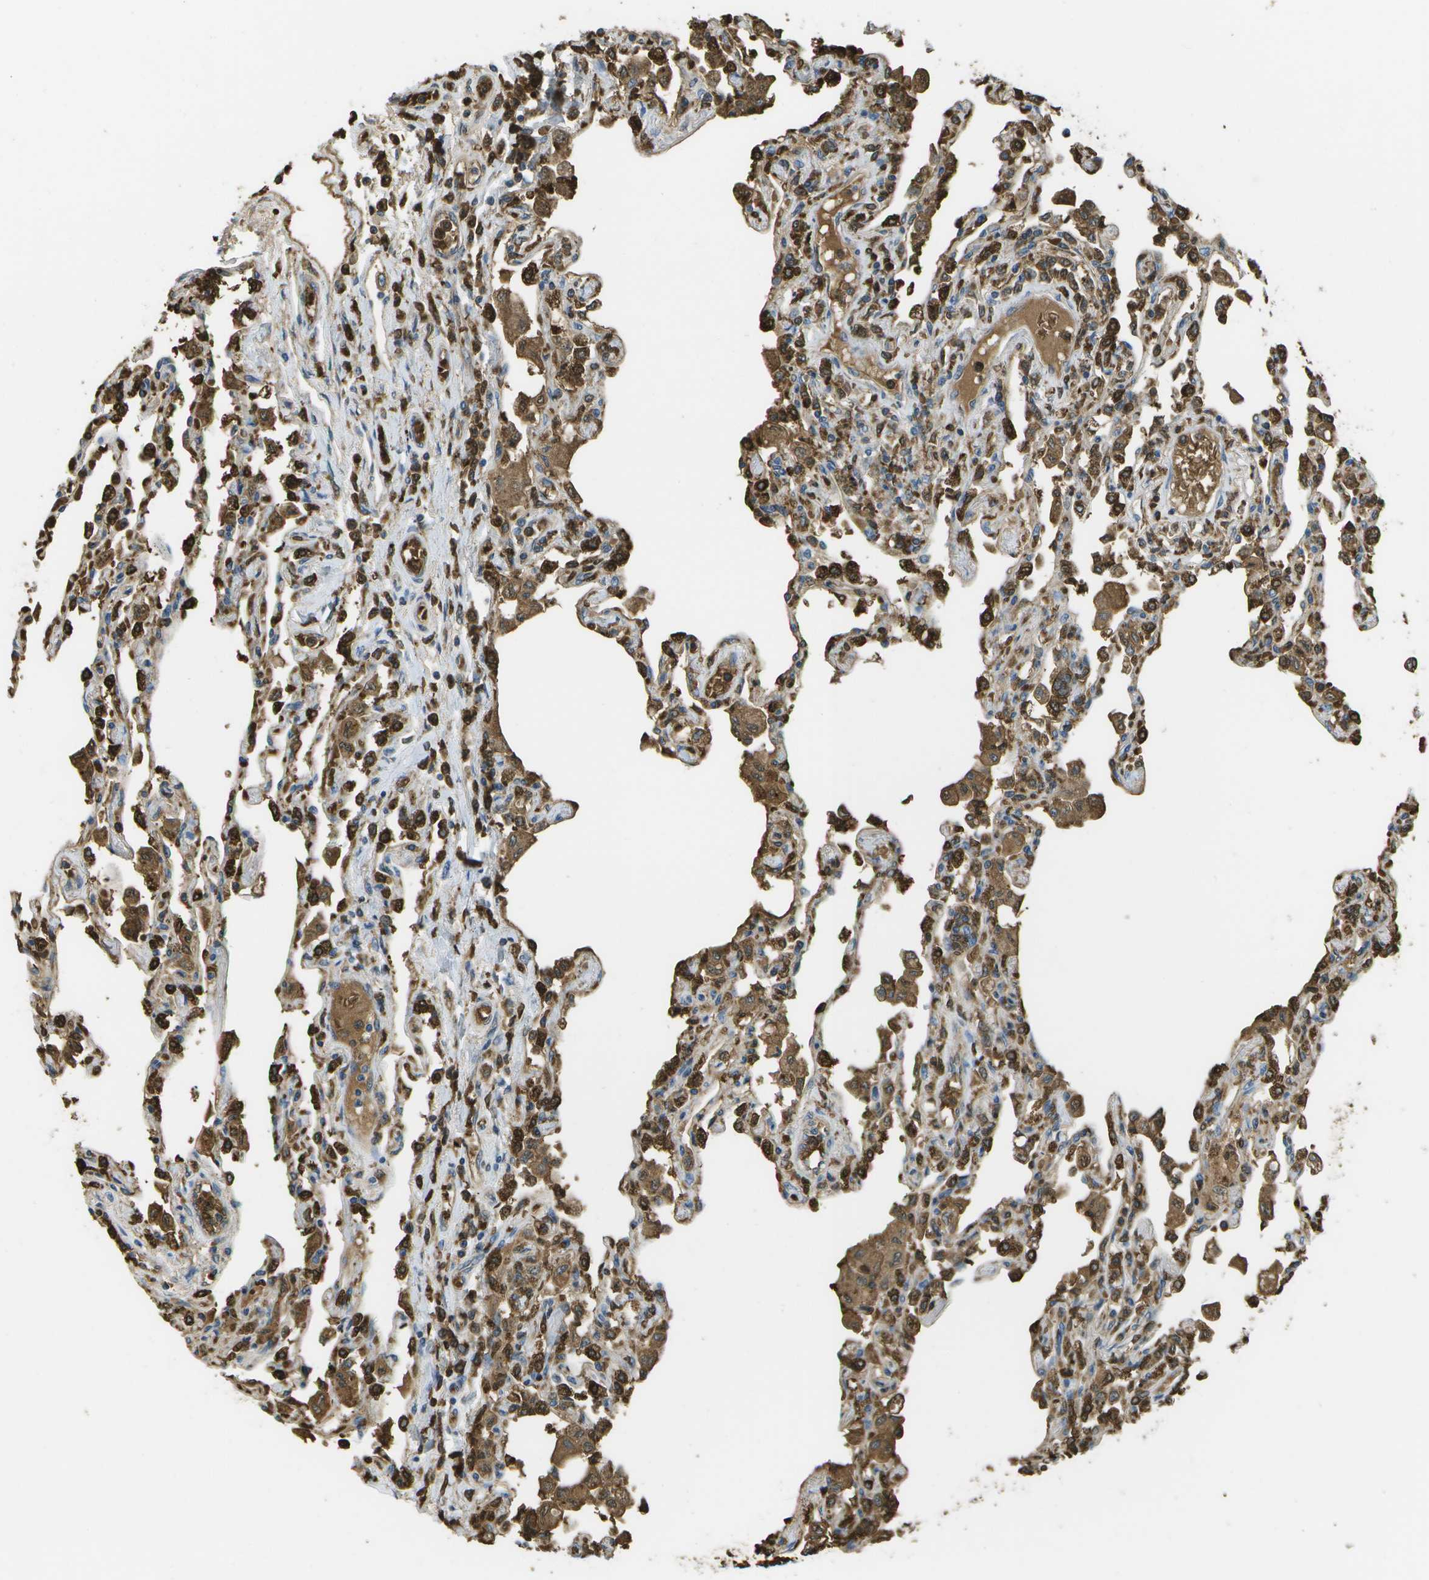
{"staining": {"intensity": "moderate", "quantity": "25%-75%", "location": "cytoplasmic/membranous"}, "tissue": "lung", "cell_type": "Alveolar cells", "image_type": "normal", "snomed": [{"axis": "morphology", "description": "Normal tissue, NOS"}, {"axis": "topography", "description": "Bronchus"}, {"axis": "topography", "description": "Lung"}], "caption": "Lung stained for a protein (brown) reveals moderate cytoplasmic/membranous positive staining in approximately 25%-75% of alveolar cells.", "gene": "CACHD1", "patient": {"sex": "female", "age": 49}}